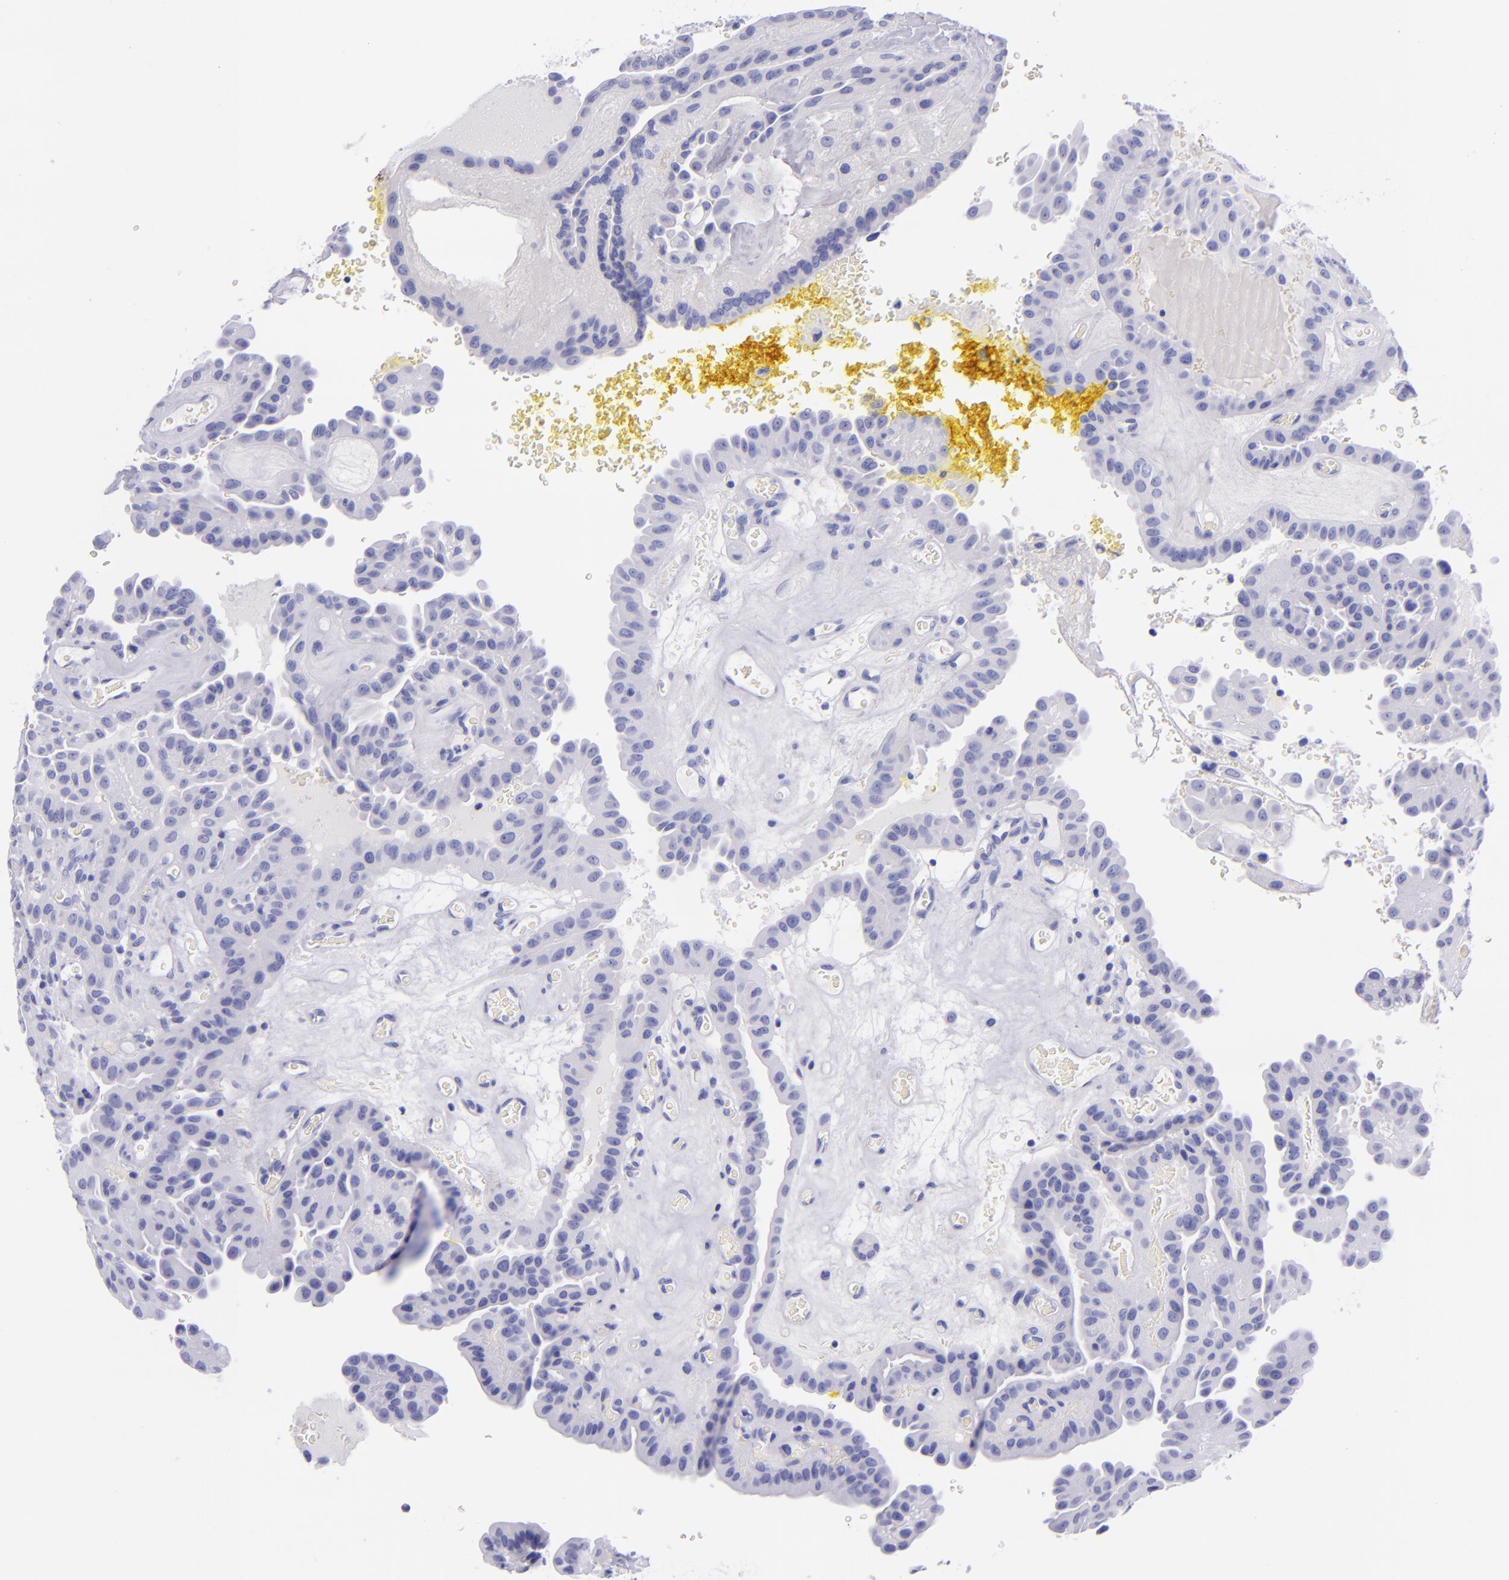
{"staining": {"intensity": "negative", "quantity": "none", "location": "none"}, "tissue": "thyroid cancer", "cell_type": "Tumor cells", "image_type": "cancer", "snomed": [{"axis": "morphology", "description": "Papillary adenocarcinoma, NOS"}, {"axis": "topography", "description": "Thyroid gland"}], "caption": "Thyroid cancer stained for a protein using immunohistochemistry (IHC) exhibits no expression tumor cells.", "gene": "LAG3", "patient": {"sex": "male", "age": 87}}